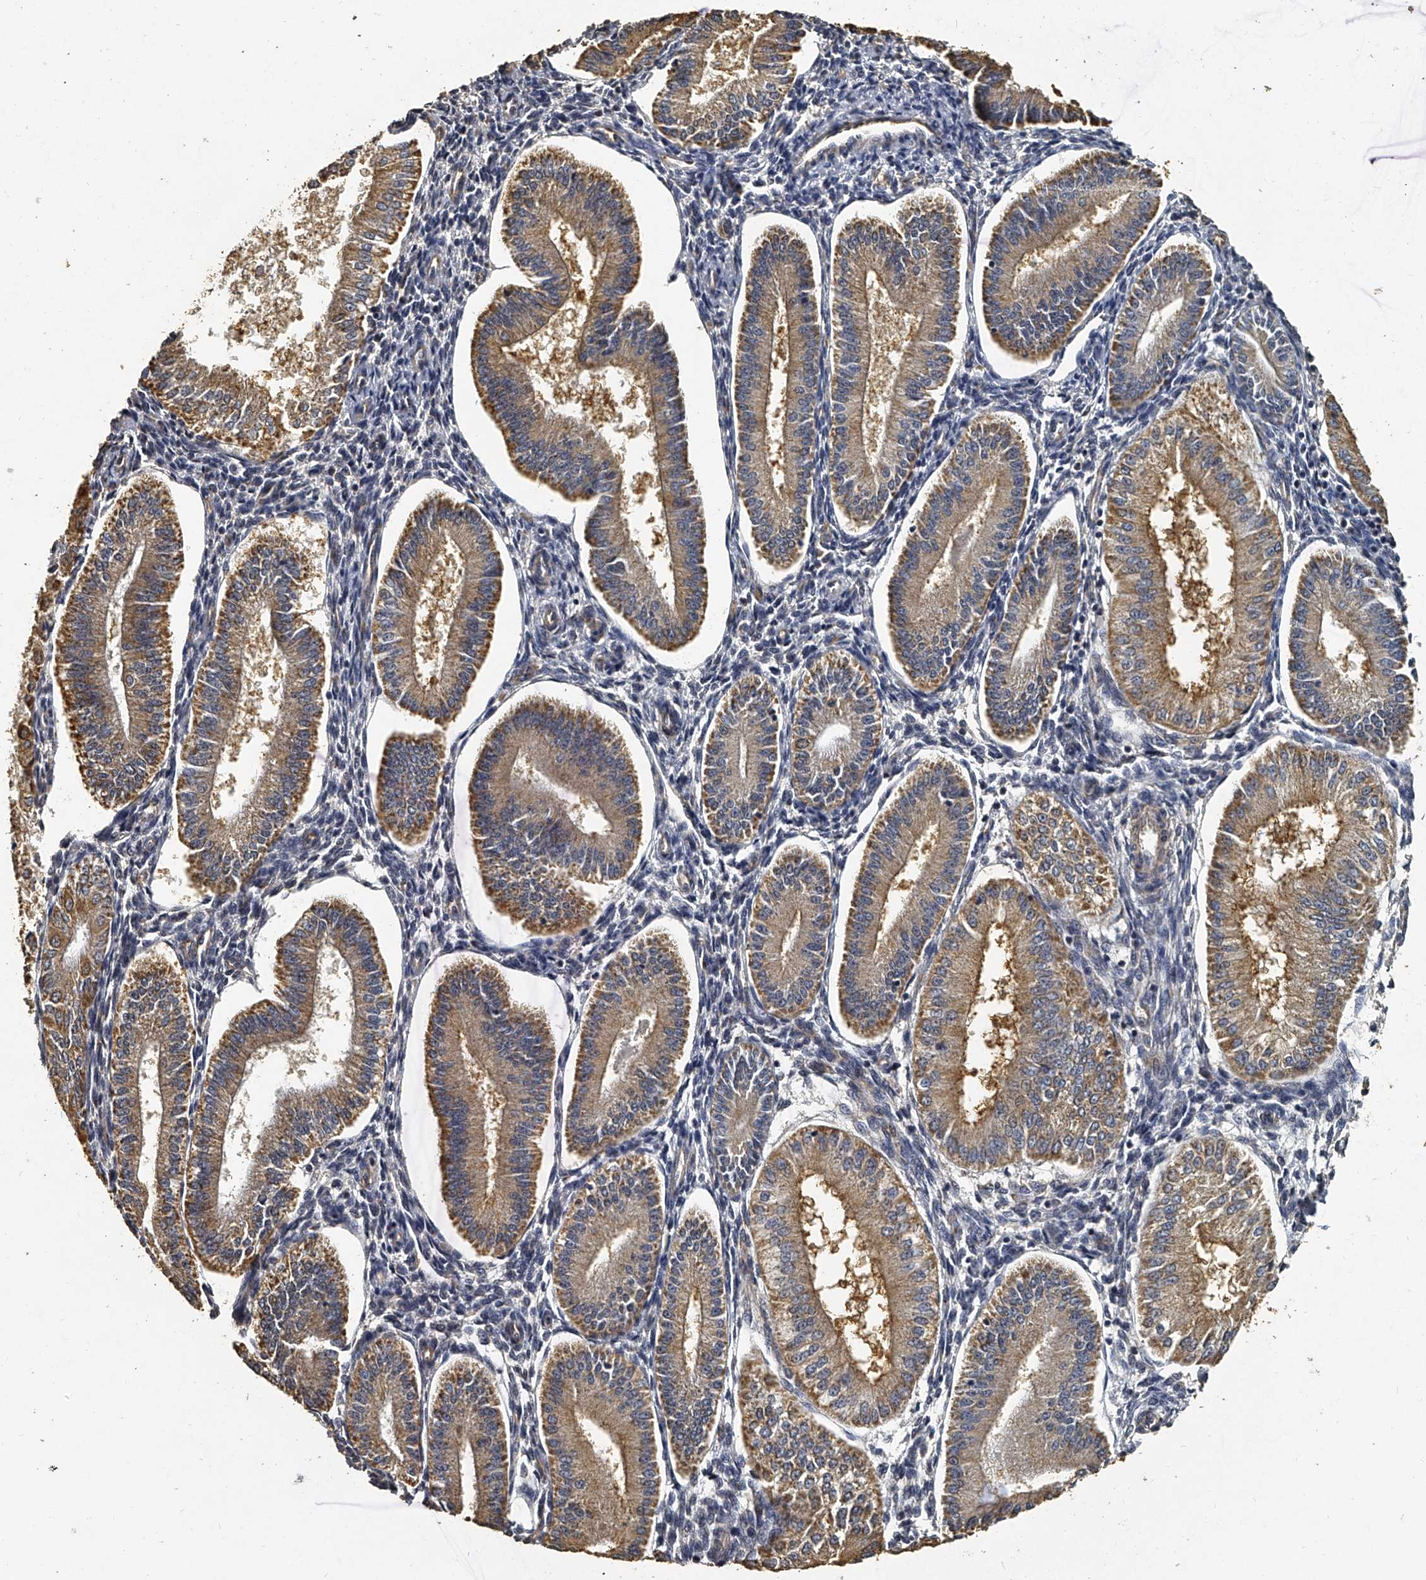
{"staining": {"intensity": "weak", "quantity": "25%-75%", "location": "cytoplasmic/membranous"}, "tissue": "endometrium", "cell_type": "Cells in endometrial stroma", "image_type": "normal", "snomed": [{"axis": "morphology", "description": "Normal tissue, NOS"}, {"axis": "topography", "description": "Endometrium"}], "caption": "Weak cytoplasmic/membranous protein positivity is present in about 25%-75% of cells in endometrial stroma in endometrium.", "gene": "MRPL28", "patient": {"sex": "female", "age": 39}}